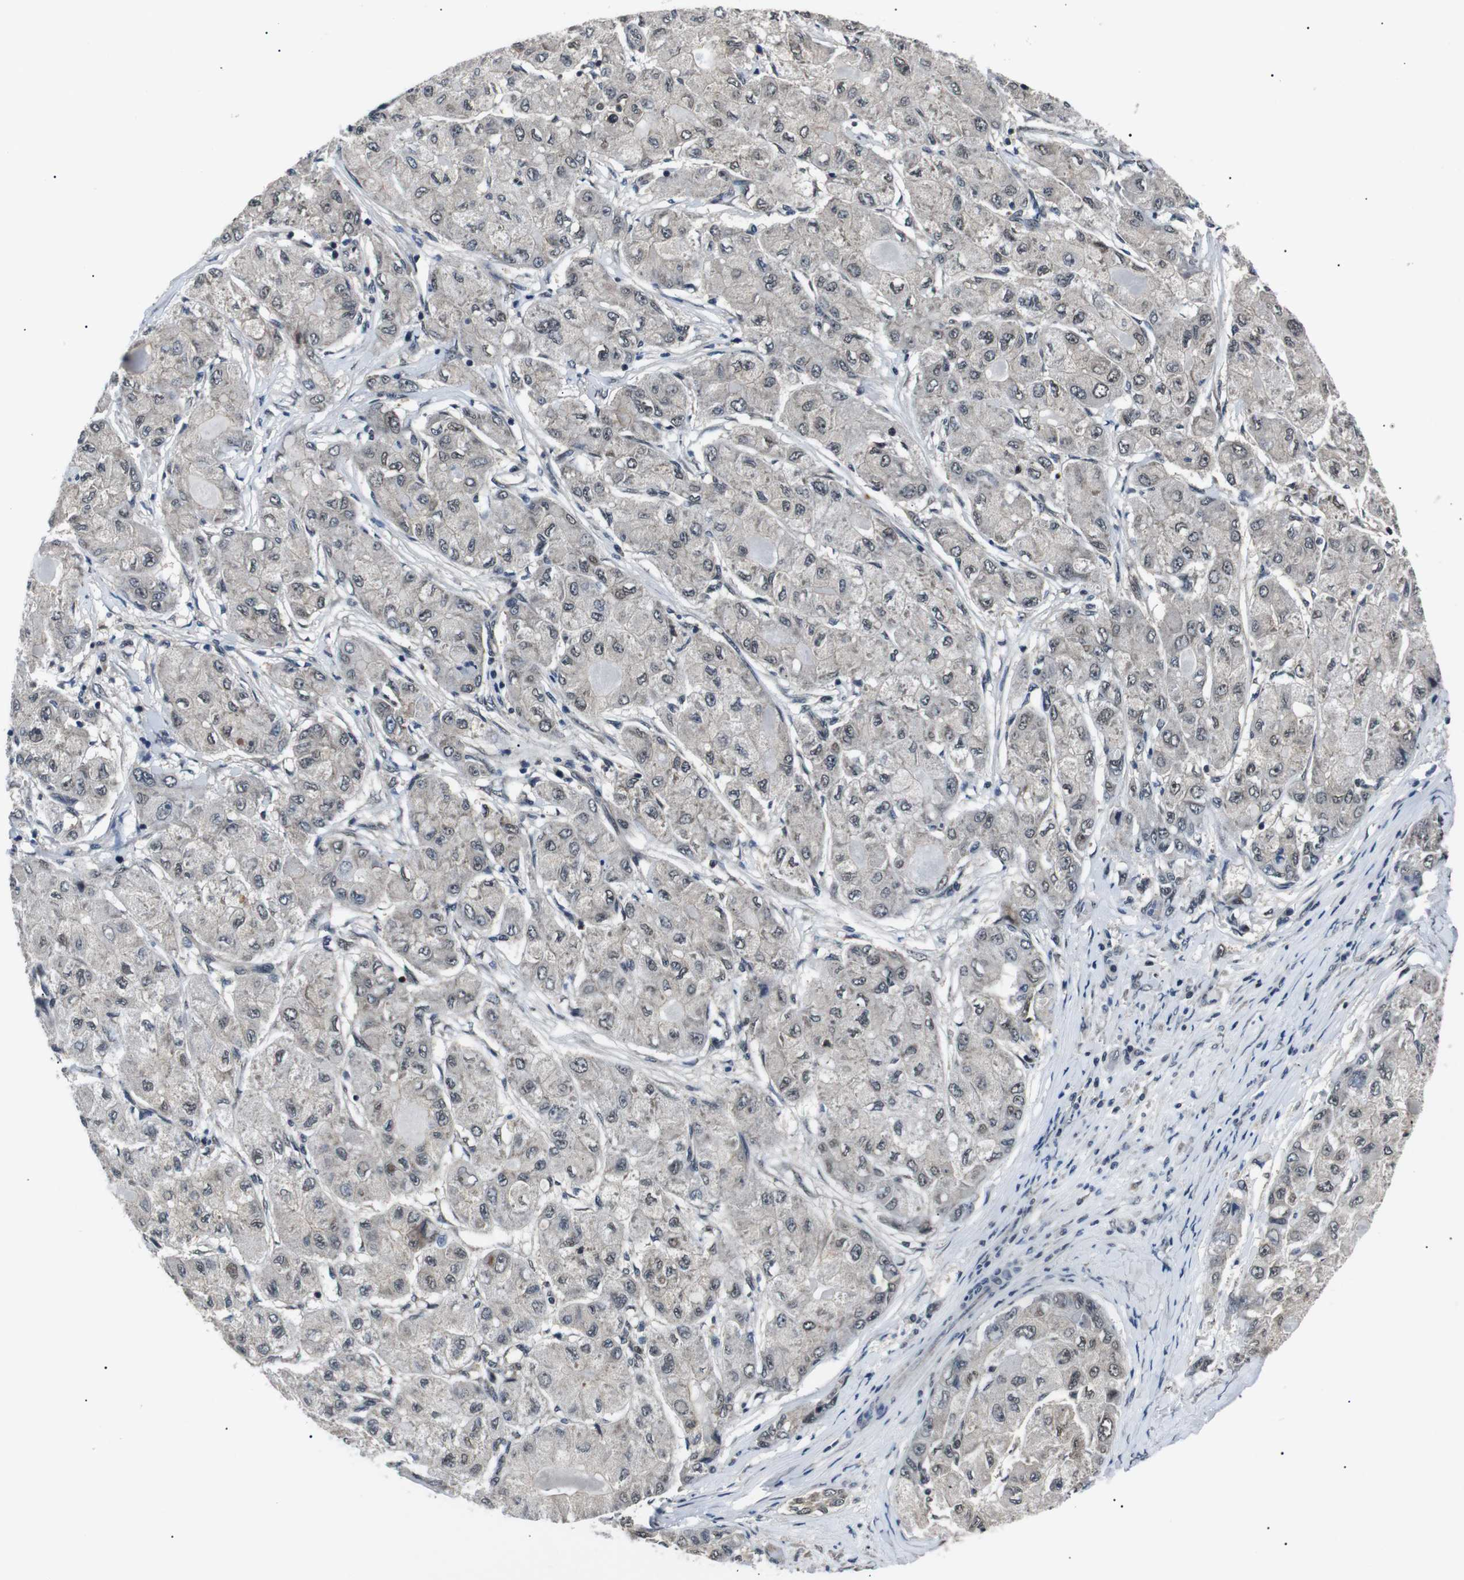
{"staining": {"intensity": "weak", "quantity": "<25%", "location": "nuclear"}, "tissue": "liver cancer", "cell_type": "Tumor cells", "image_type": "cancer", "snomed": [{"axis": "morphology", "description": "Carcinoma, Hepatocellular, NOS"}, {"axis": "topography", "description": "Liver"}], "caption": "The micrograph exhibits no significant expression in tumor cells of liver cancer.", "gene": "SKP1", "patient": {"sex": "male", "age": 80}}